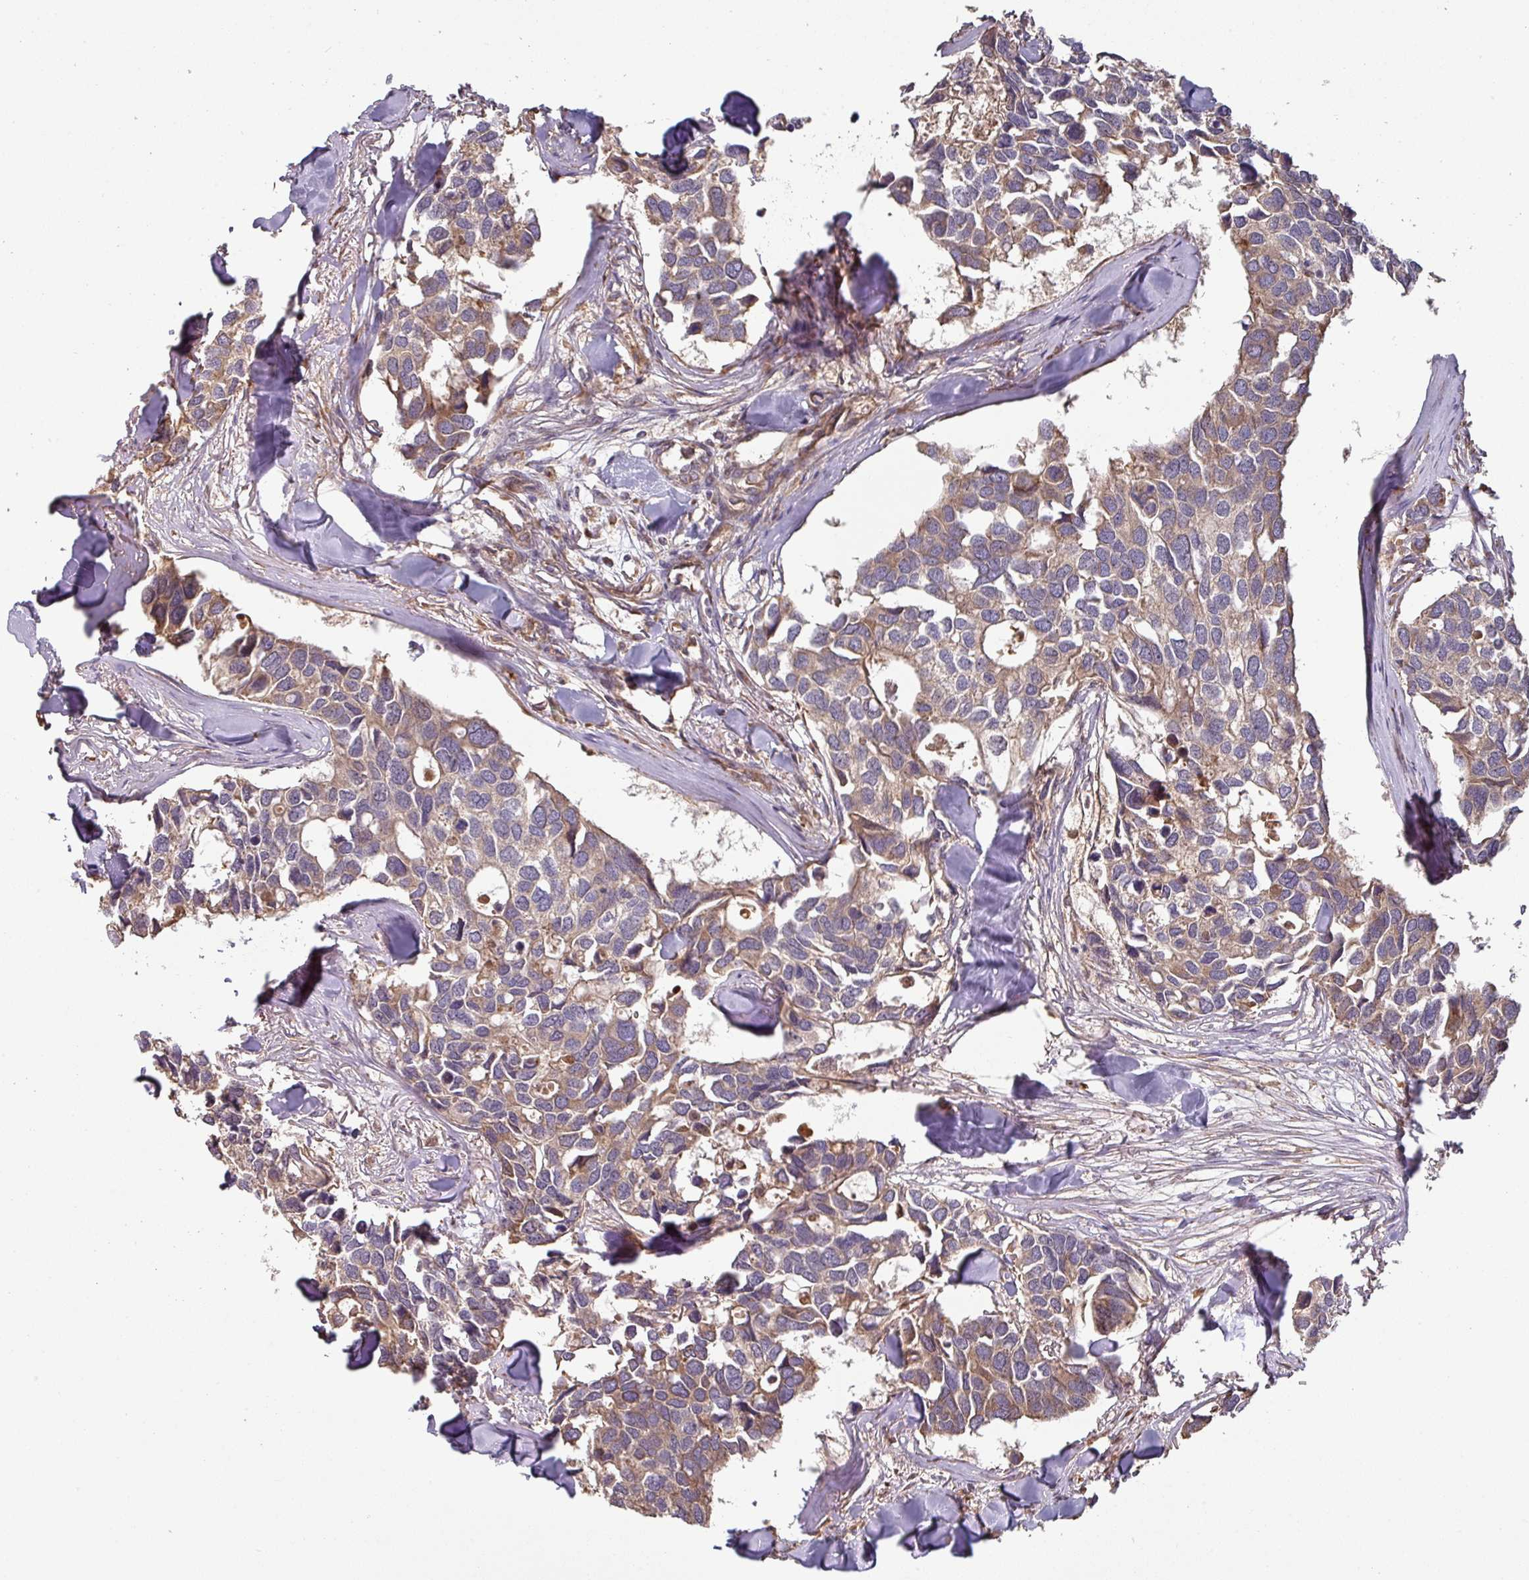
{"staining": {"intensity": "moderate", "quantity": ">75%", "location": "cytoplasmic/membranous"}, "tissue": "breast cancer", "cell_type": "Tumor cells", "image_type": "cancer", "snomed": [{"axis": "morphology", "description": "Duct carcinoma"}, {"axis": "topography", "description": "Breast"}], "caption": "Immunohistochemistry micrograph of breast invasive ductal carcinoma stained for a protein (brown), which displays medium levels of moderate cytoplasmic/membranous positivity in about >75% of tumor cells.", "gene": "SIK1", "patient": {"sex": "female", "age": 83}}